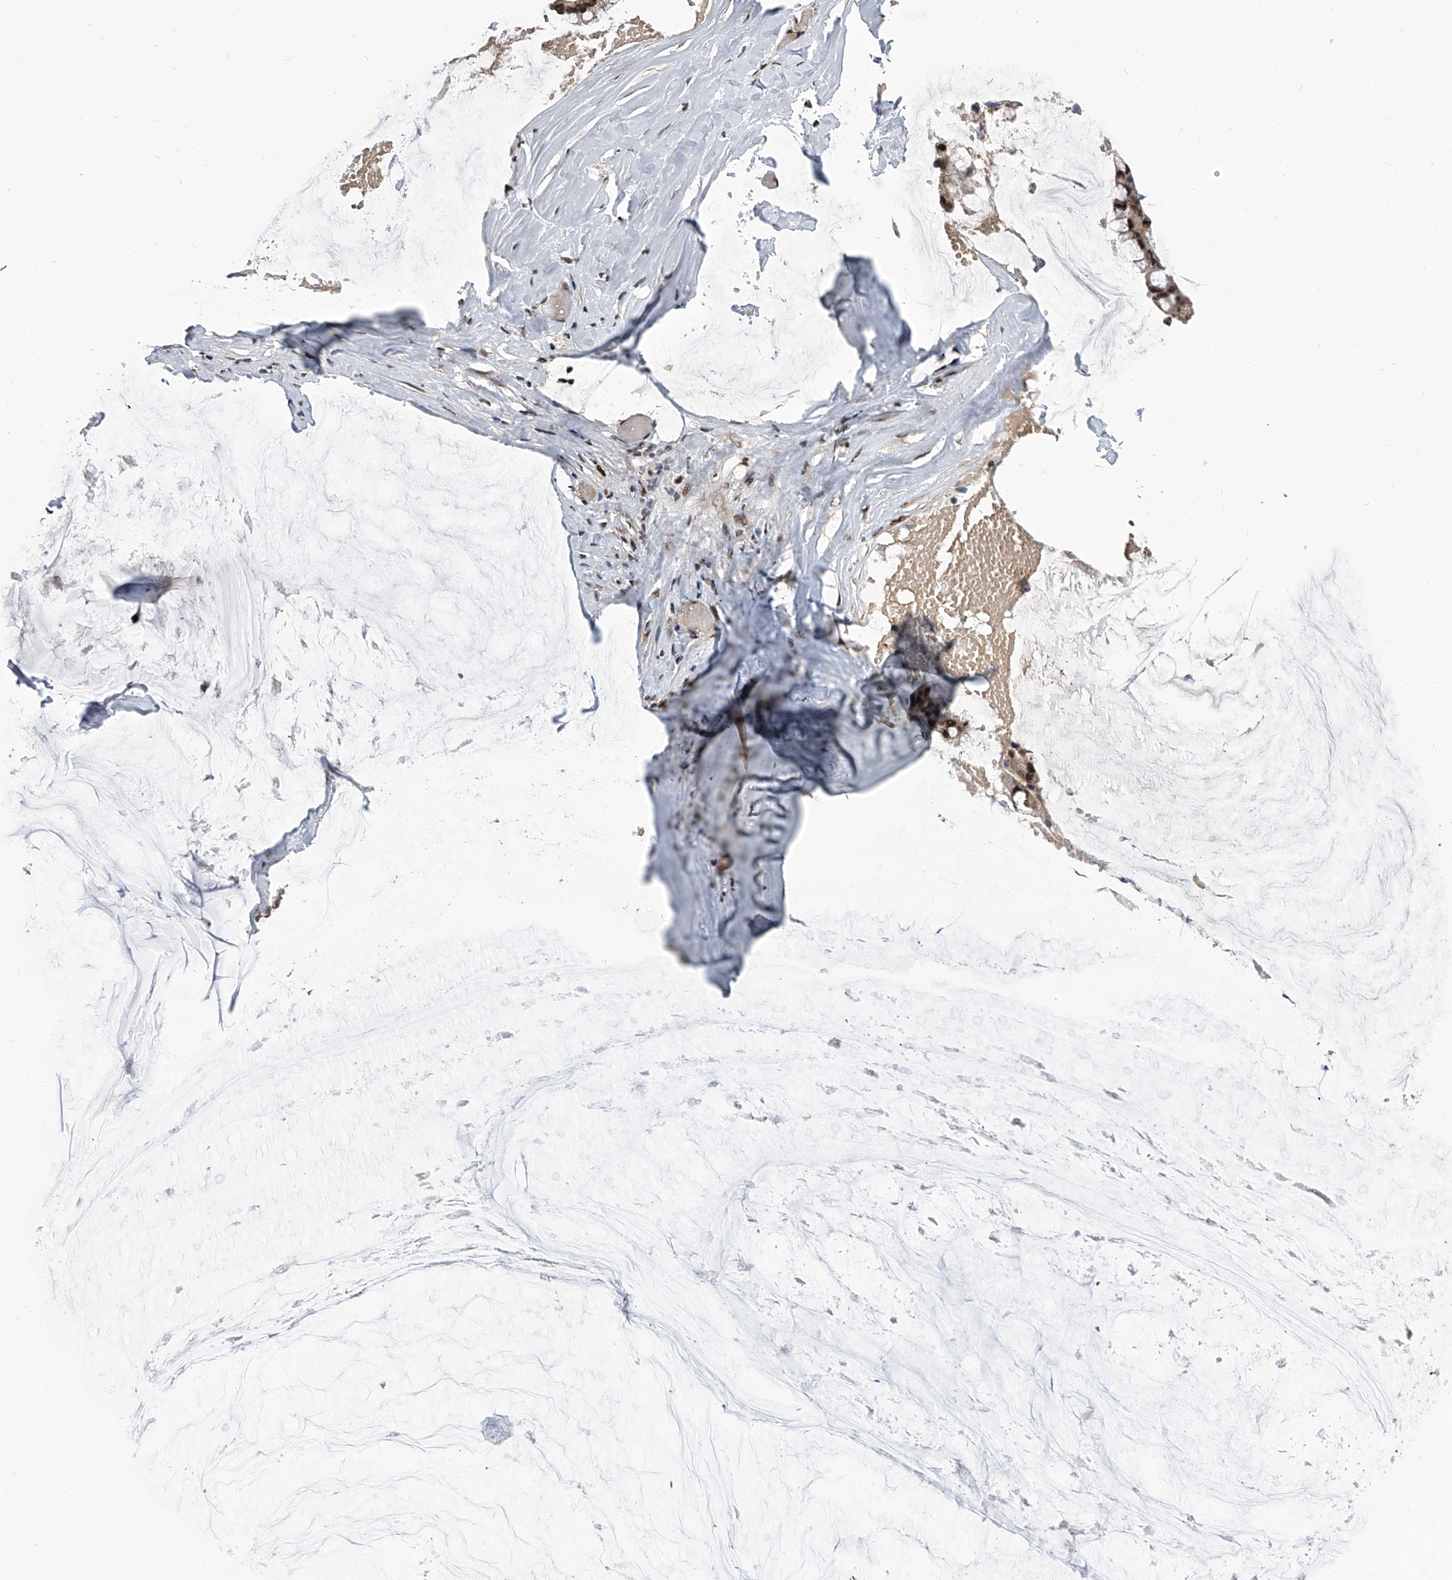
{"staining": {"intensity": "weak", "quantity": ">75%", "location": "cytoplasmic/membranous,nuclear"}, "tissue": "ovarian cancer", "cell_type": "Tumor cells", "image_type": "cancer", "snomed": [{"axis": "morphology", "description": "Cystadenocarcinoma, mucinous, NOS"}, {"axis": "topography", "description": "Ovary"}], "caption": "Tumor cells demonstrate low levels of weak cytoplasmic/membranous and nuclear expression in about >75% of cells in ovarian cancer (mucinous cystadenocarcinoma). The staining was performed using DAB, with brown indicating positive protein expression. Nuclei are stained blue with hematoxylin.", "gene": "ZNF426", "patient": {"sex": "female", "age": 39}}